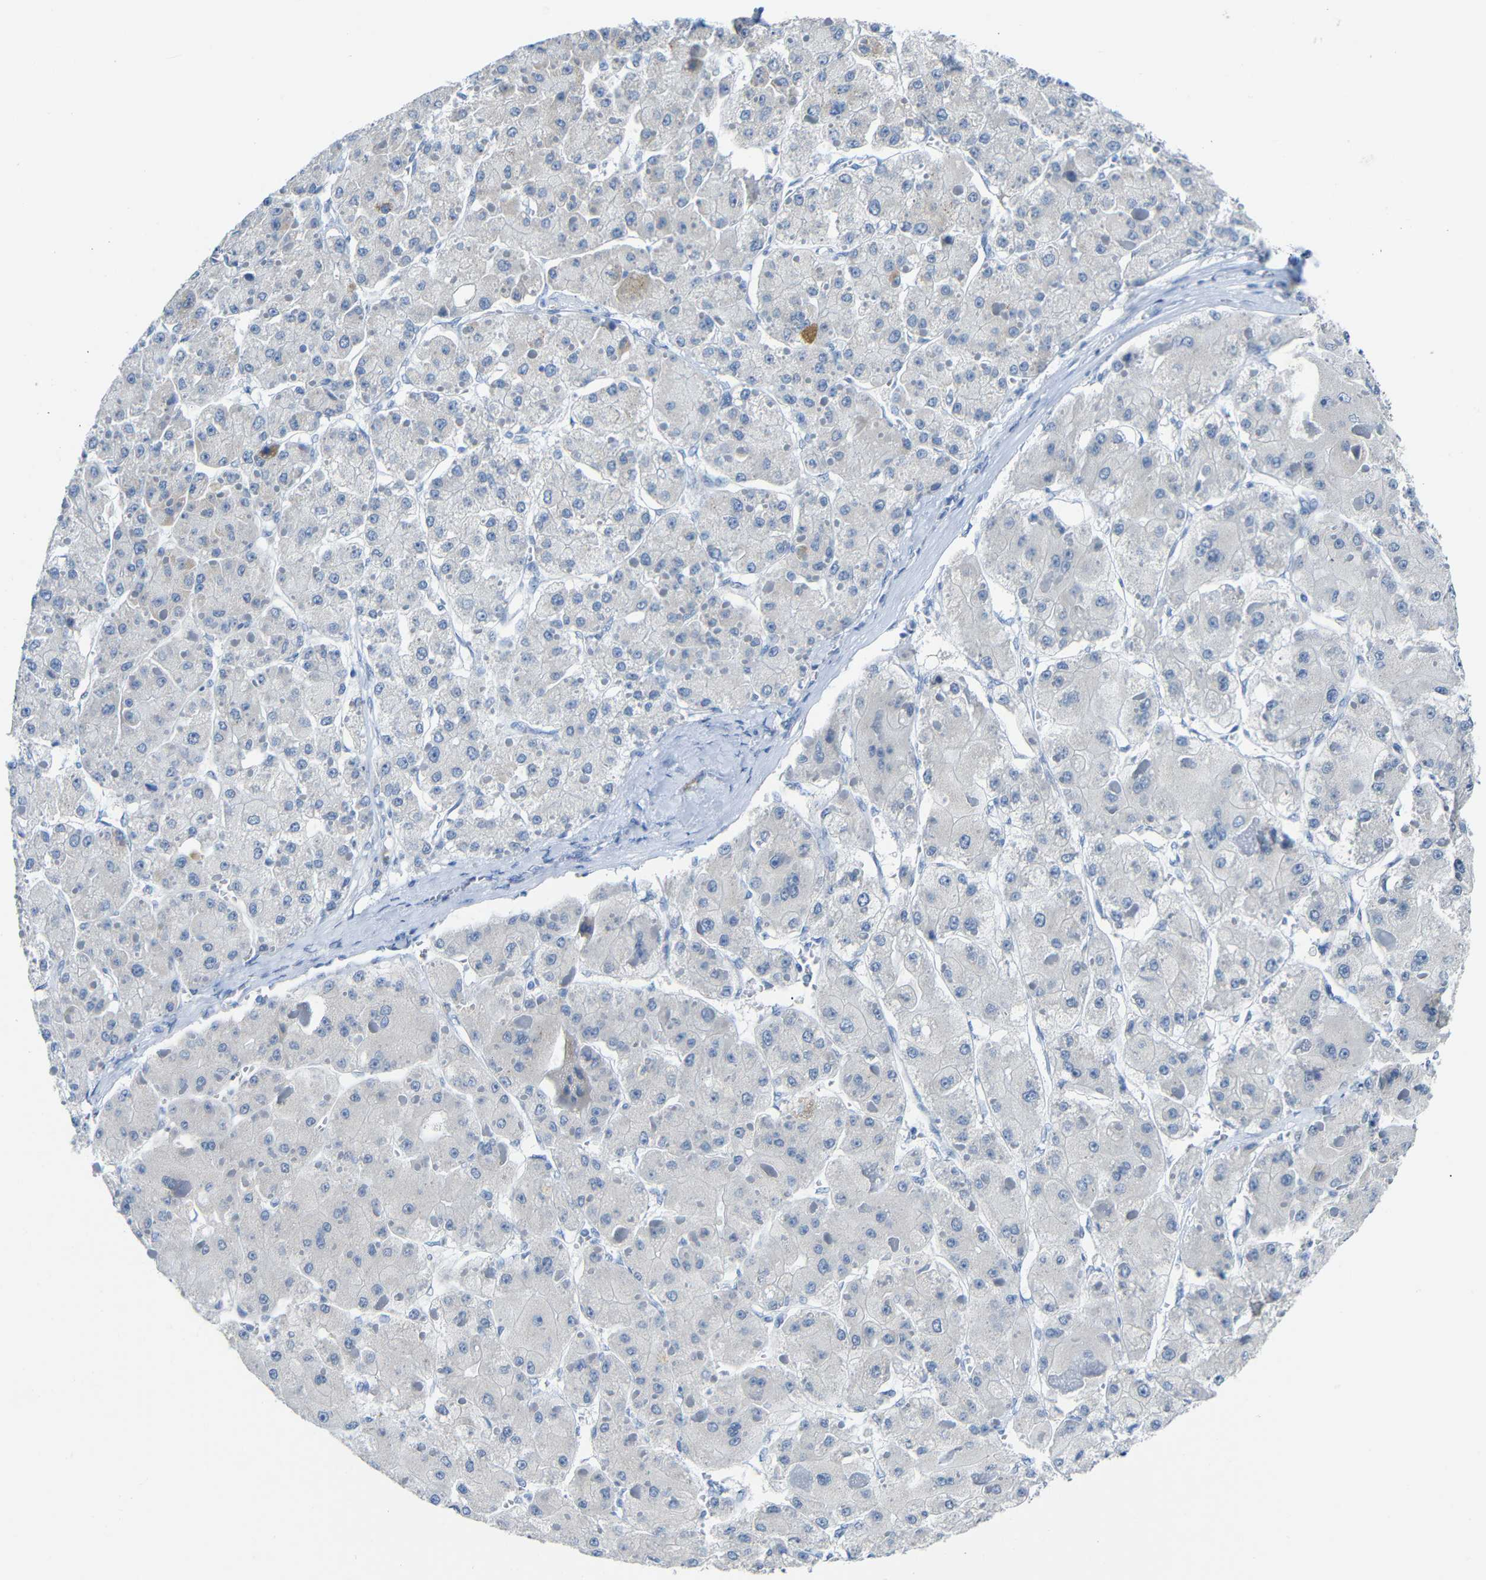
{"staining": {"intensity": "negative", "quantity": "none", "location": "none"}, "tissue": "liver cancer", "cell_type": "Tumor cells", "image_type": "cancer", "snomed": [{"axis": "morphology", "description": "Carcinoma, Hepatocellular, NOS"}, {"axis": "topography", "description": "Liver"}], "caption": "Tumor cells are negative for brown protein staining in hepatocellular carcinoma (liver). (DAB immunohistochemistry (IHC) visualized using brightfield microscopy, high magnification).", "gene": "C15orf48", "patient": {"sex": "female", "age": 73}}